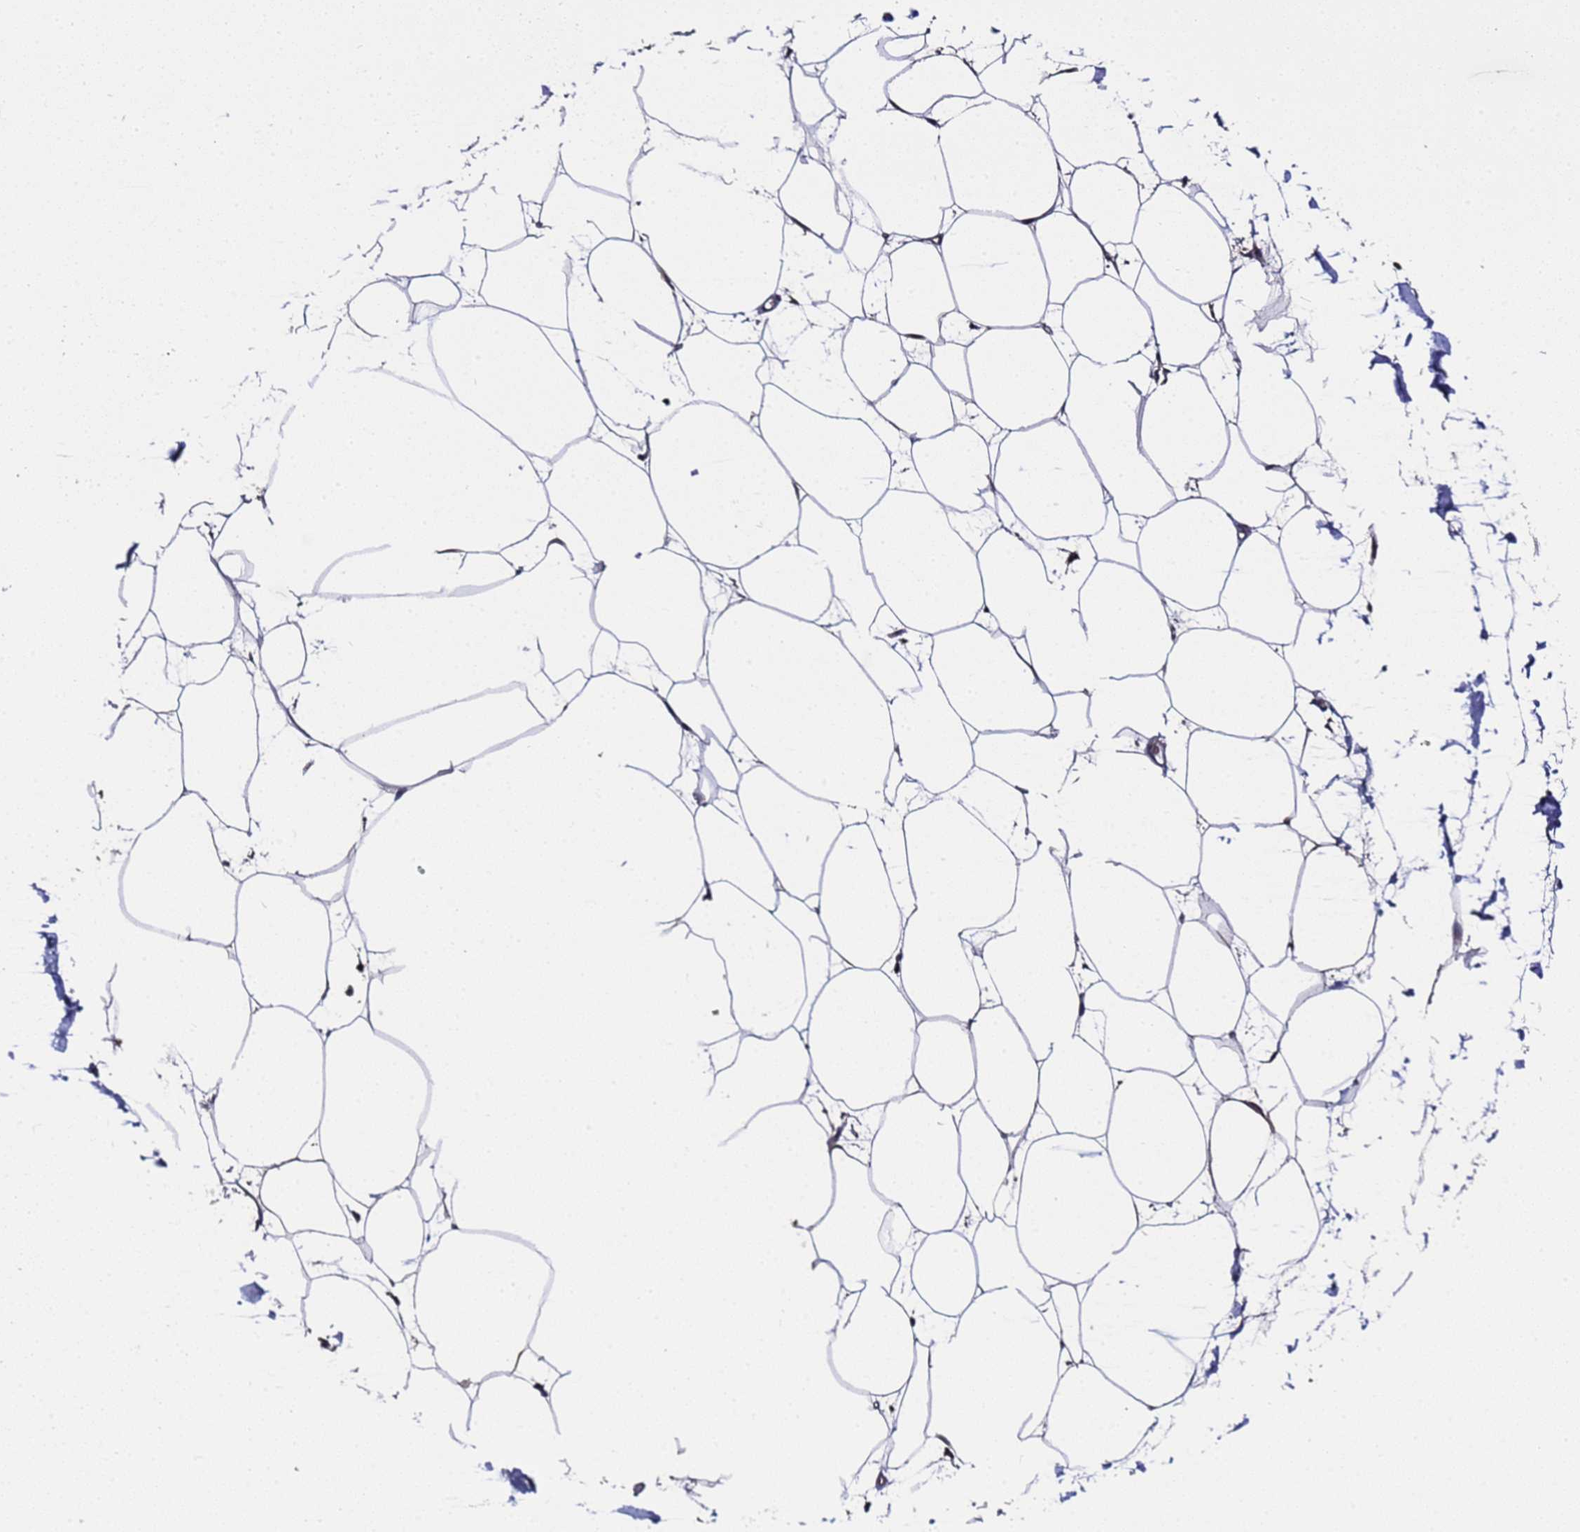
{"staining": {"intensity": "weak", "quantity": ">75%", "location": "cytoplasmic/membranous"}, "tissue": "adipose tissue", "cell_type": "Adipocytes", "image_type": "normal", "snomed": [{"axis": "morphology", "description": "Normal tissue, NOS"}, {"axis": "topography", "description": "Adipose tissue"}], "caption": "Immunohistochemical staining of normal human adipose tissue exhibits low levels of weak cytoplasmic/membranous expression in approximately >75% of adipocytes. (Stains: DAB (3,3'-diaminobenzidine) in brown, nuclei in blue, Microscopy: brightfield microscopy at high magnification).", "gene": "GSTCD", "patient": {"sex": "female", "age": 37}}